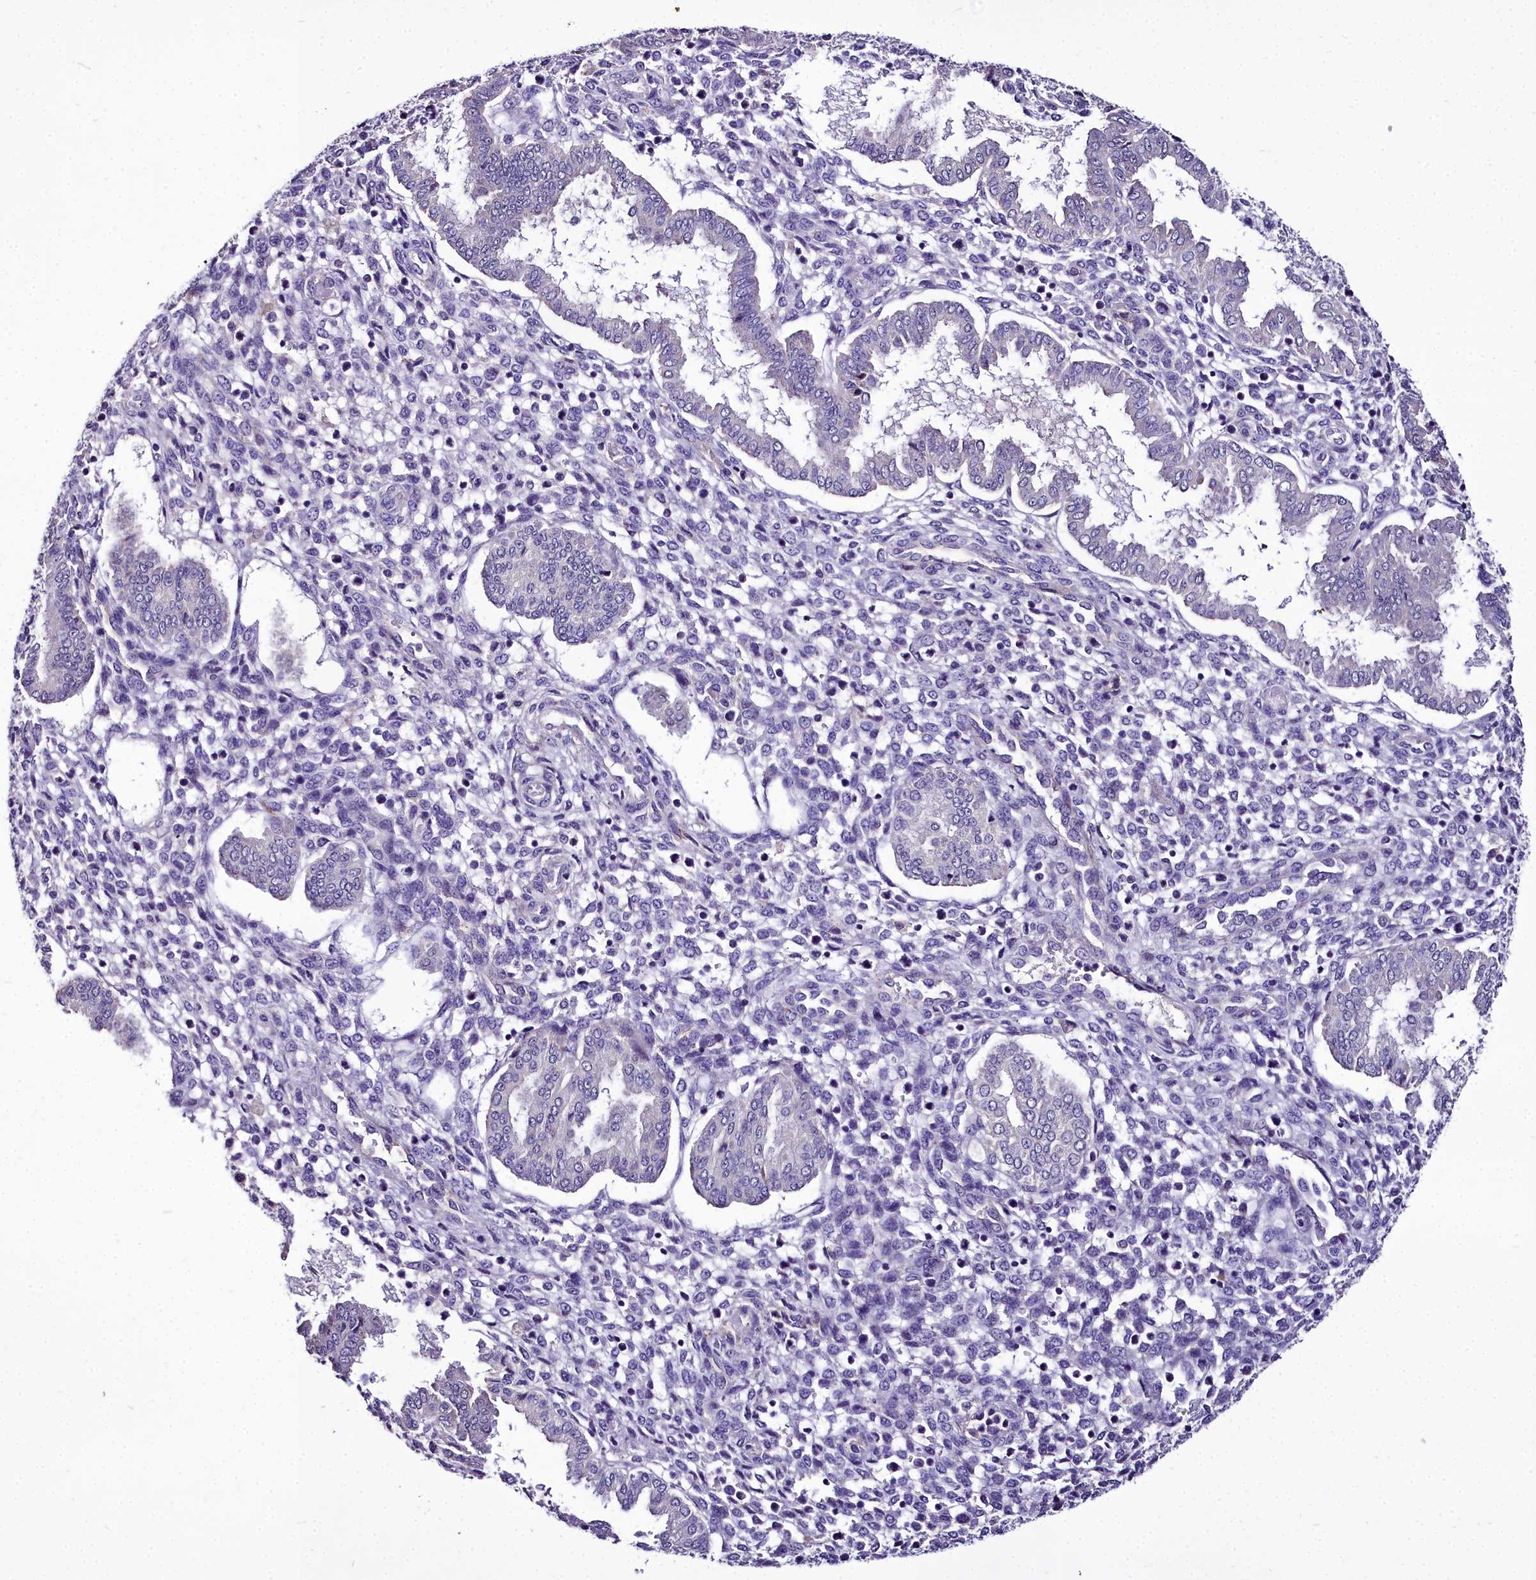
{"staining": {"intensity": "negative", "quantity": "none", "location": "none"}, "tissue": "endometrium", "cell_type": "Cells in endometrial stroma", "image_type": "normal", "snomed": [{"axis": "morphology", "description": "Normal tissue, NOS"}, {"axis": "topography", "description": "Endometrium"}], "caption": "Cells in endometrial stroma are negative for protein expression in benign human endometrium. Brightfield microscopy of immunohistochemistry stained with DAB (3,3'-diaminobenzidine) (brown) and hematoxylin (blue), captured at high magnification.", "gene": "MS4A18", "patient": {"sex": "female", "age": 24}}